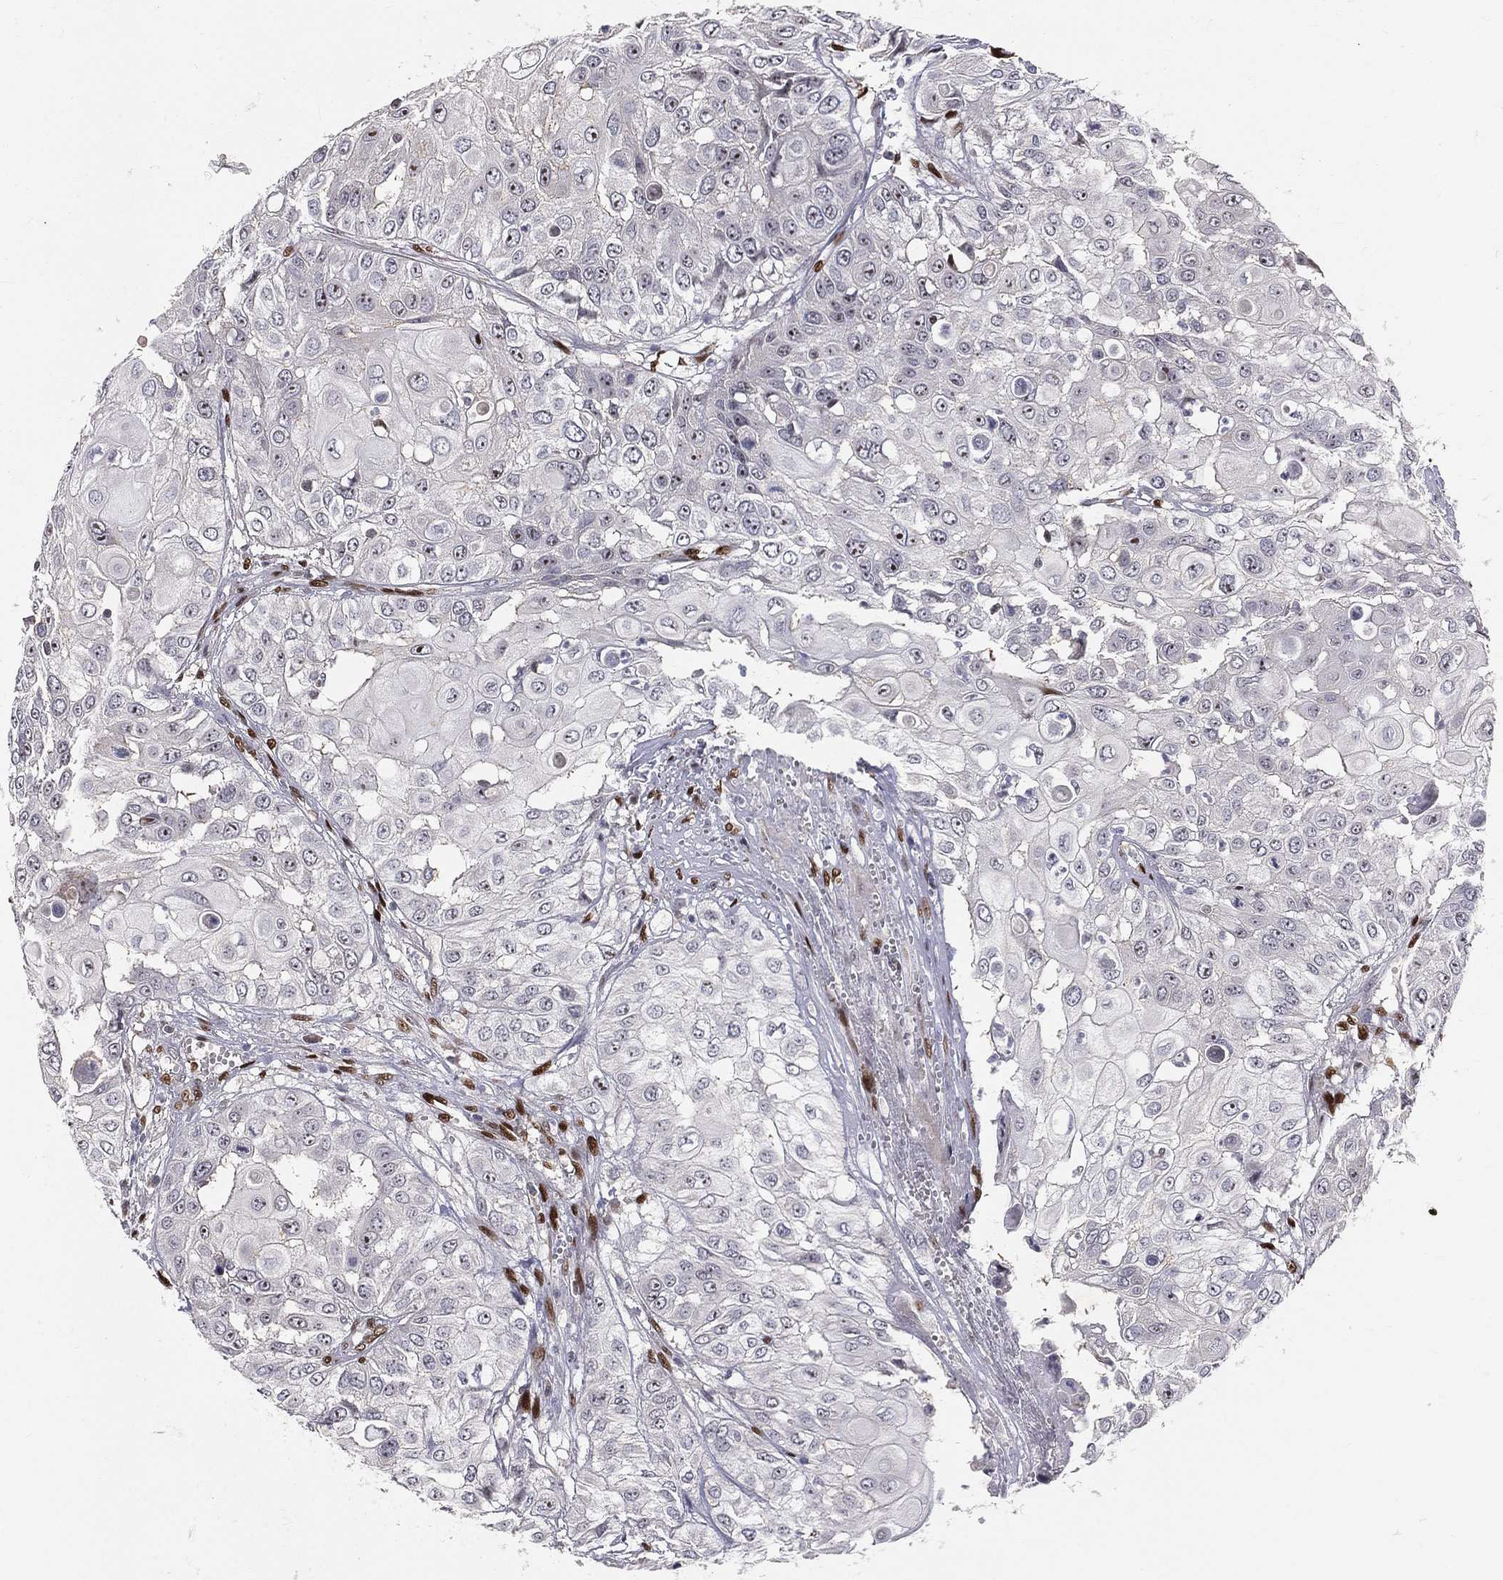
{"staining": {"intensity": "negative", "quantity": "none", "location": "none"}, "tissue": "urothelial cancer", "cell_type": "Tumor cells", "image_type": "cancer", "snomed": [{"axis": "morphology", "description": "Urothelial carcinoma, High grade"}, {"axis": "topography", "description": "Urinary bladder"}], "caption": "Urothelial carcinoma (high-grade) was stained to show a protein in brown. There is no significant positivity in tumor cells.", "gene": "ZEB1", "patient": {"sex": "female", "age": 79}}